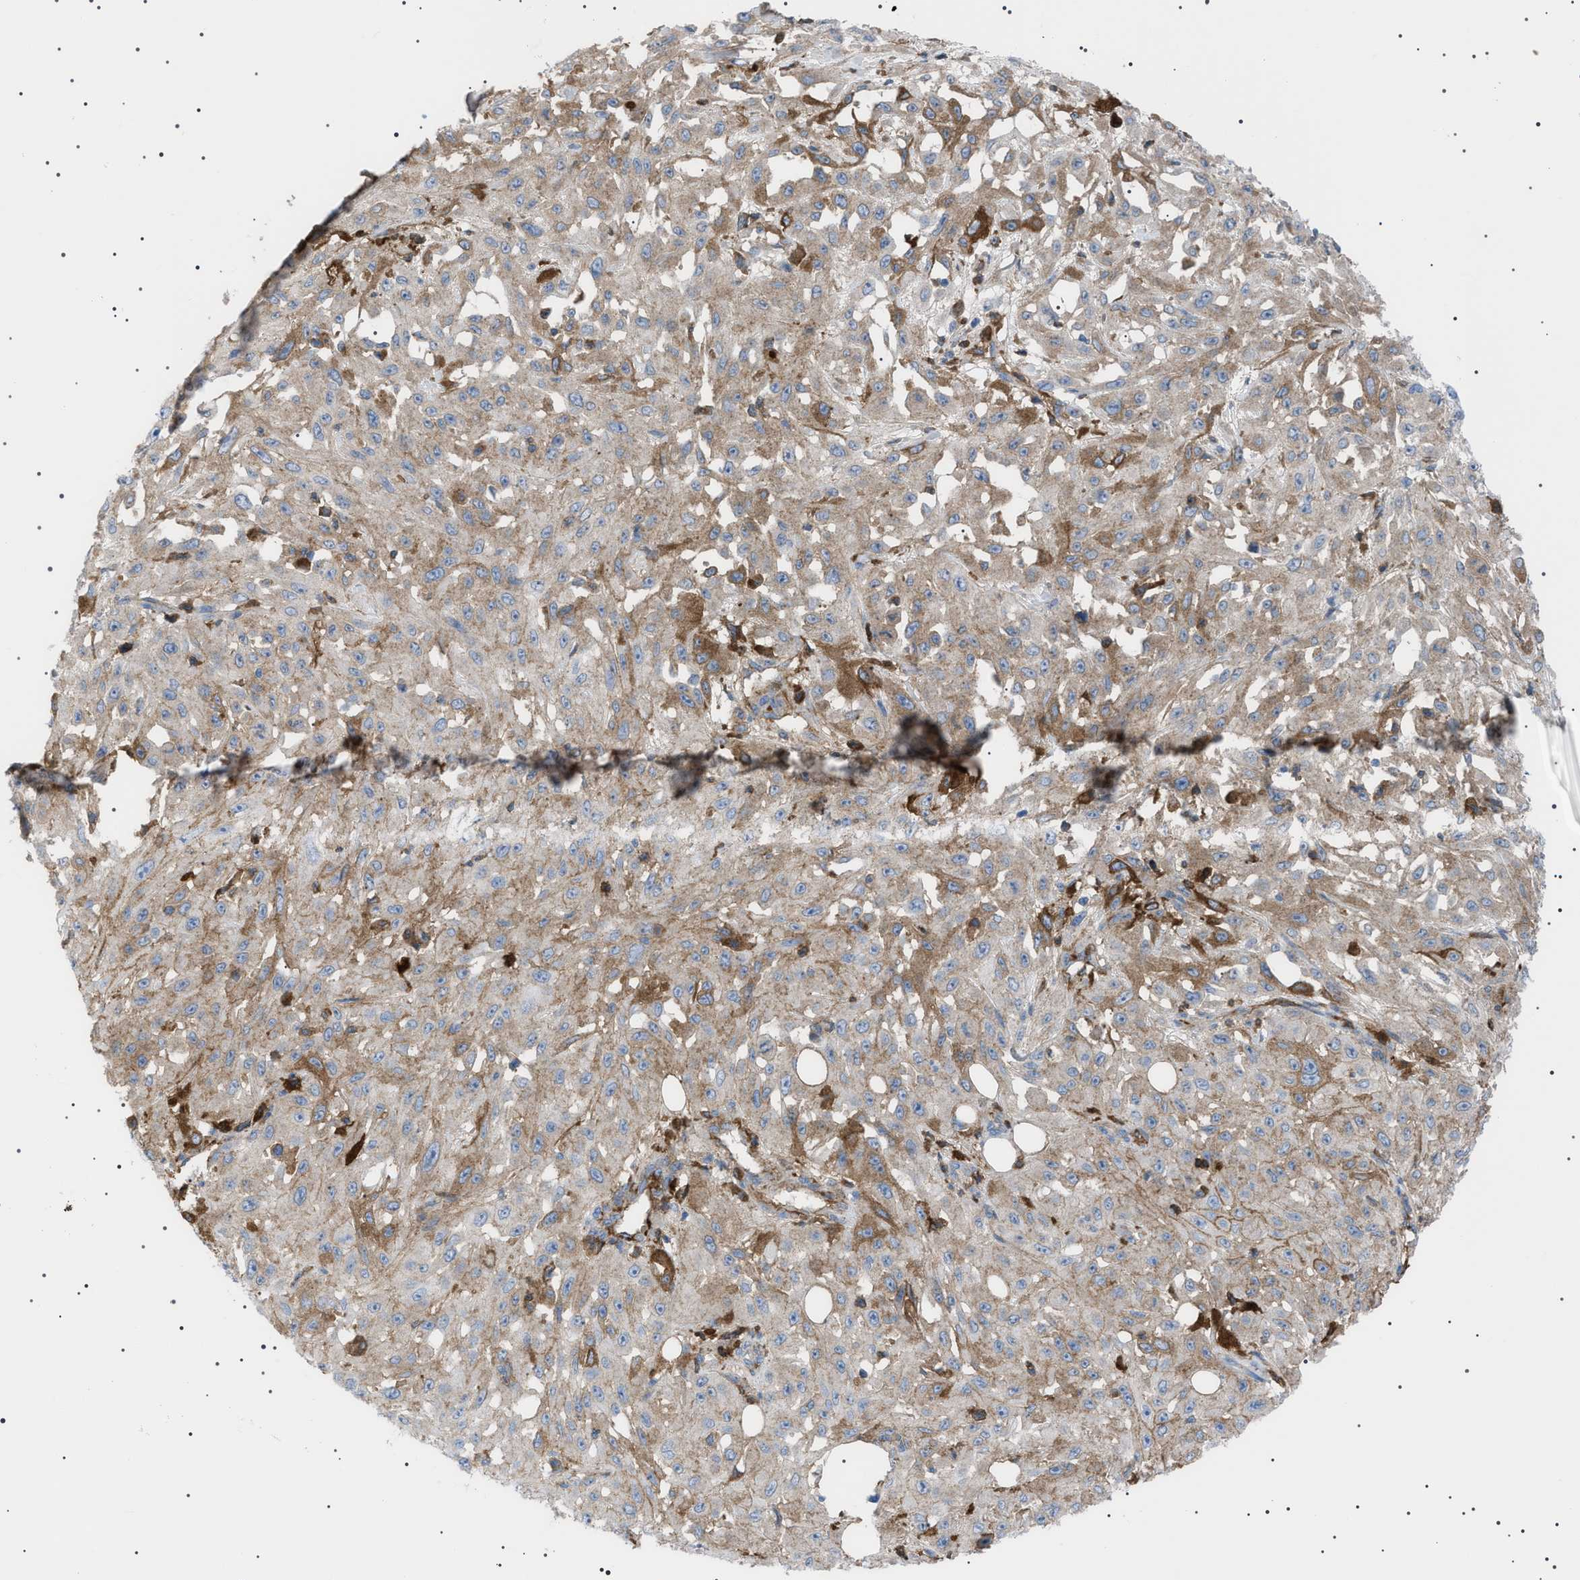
{"staining": {"intensity": "weak", "quantity": "25%-75%", "location": "cytoplasmic/membranous"}, "tissue": "skin cancer", "cell_type": "Tumor cells", "image_type": "cancer", "snomed": [{"axis": "morphology", "description": "Squamous cell carcinoma, NOS"}, {"axis": "morphology", "description": "Squamous cell carcinoma, metastatic, NOS"}, {"axis": "topography", "description": "Skin"}, {"axis": "topography", "description": "Lymph node"}], "caption": "Human skin cancer stained with a brown dye shows weak cytoplasmic/membranous positive staining in approximately 25%-75% of tumor cells.", "gene": "LPA", "patient": {"sex": "male", "age": 75}}